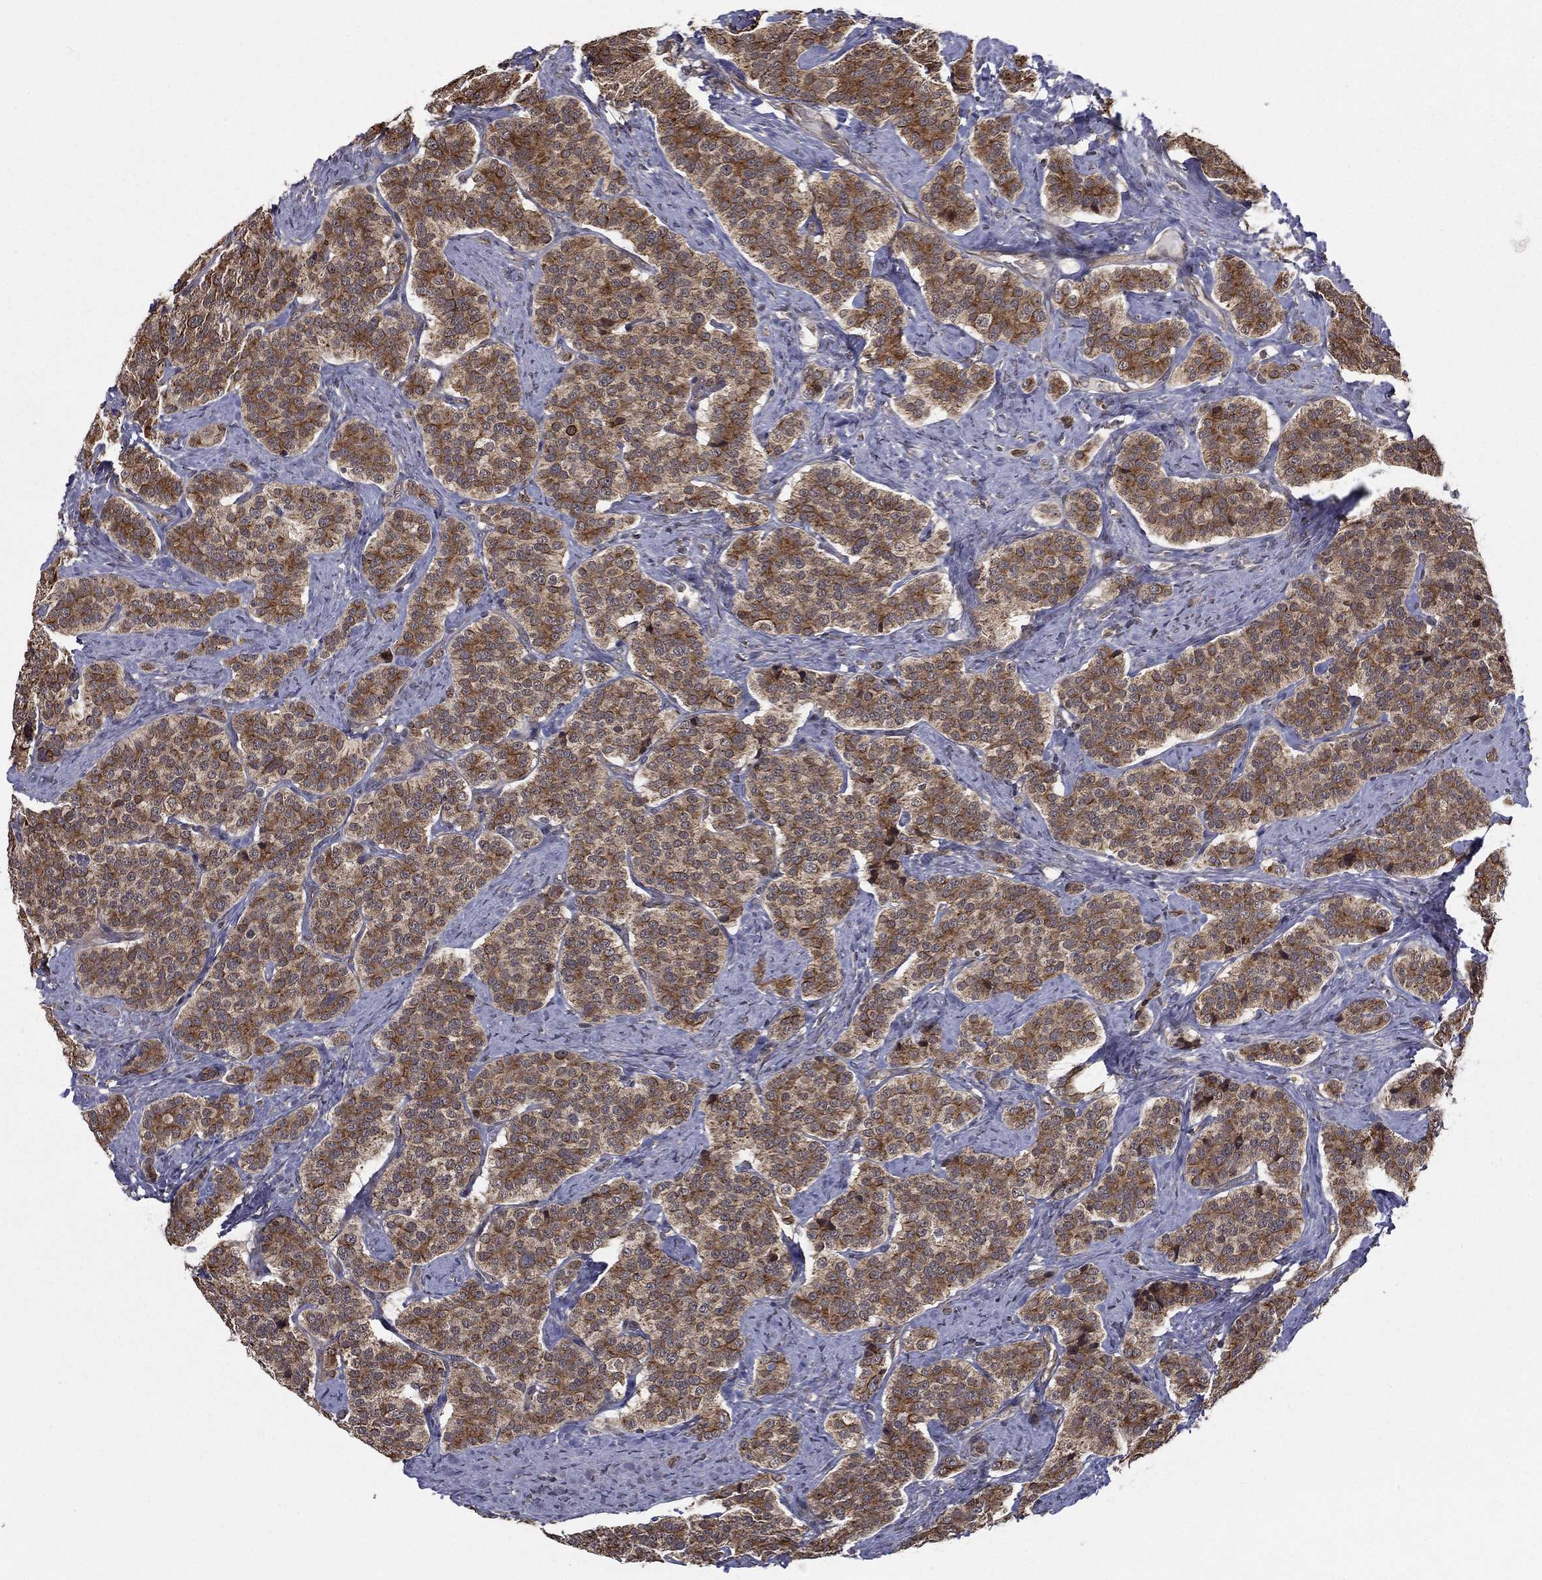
{"staining": {"intensity": "moderate", "quantity": ">75%", "location": "cytoplasmic/membranous"}, "tissue": "carcinoid", "cell_type": "Tumor cells", "image_type": "cancer", "snomed": [{"axis": "morphology", "description": "Carcinoid, malignant, NOS"}, {"axis": "topography", "description": "Small intestine"}], "caption": "Moderate cytoplasmic/membranous protein expression is appreciated in approximately >75% of tumor cells in carcinoid (malignant). (DAB (3,3'-diaminobenzidine) IHC with brightfield microscopy, high magnification).", "gene": "UACA", "patient": {"sex": "female", "age": 58}}